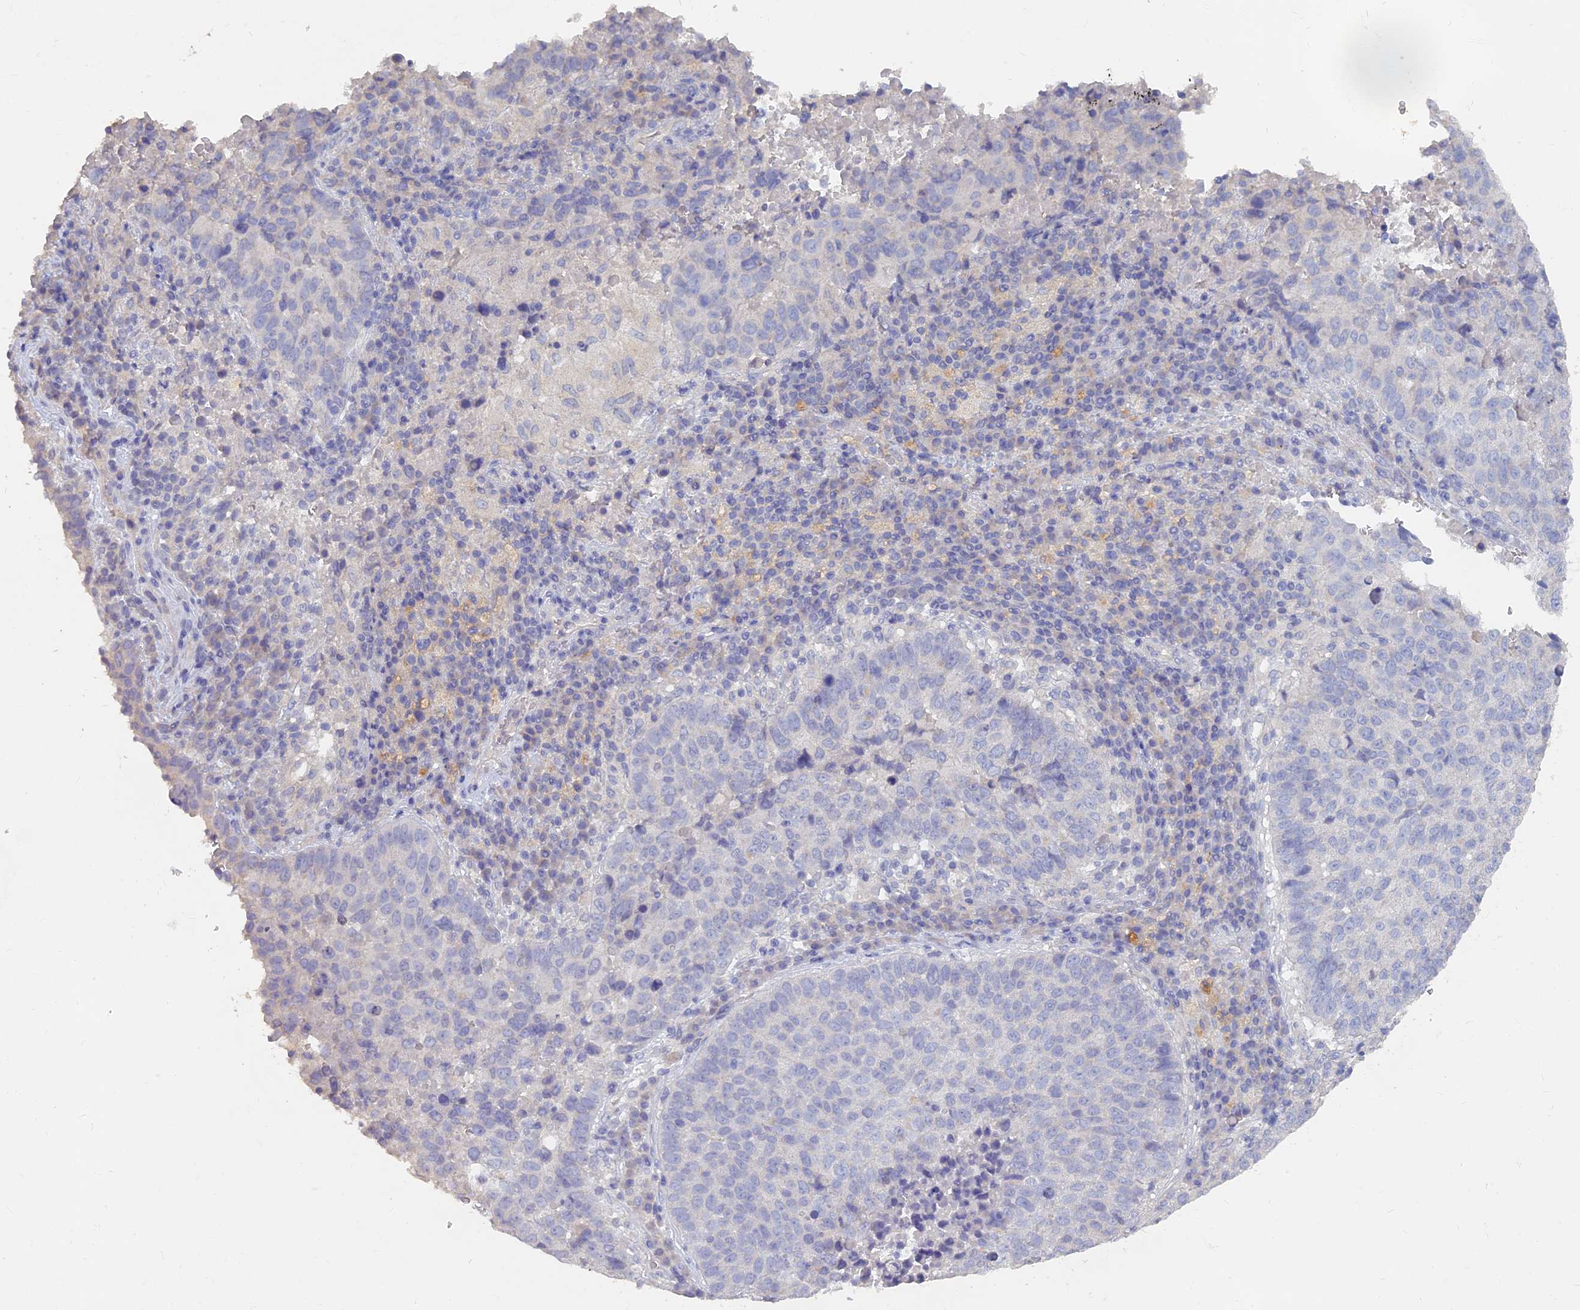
{"staining": {"intensity": "negative", "quantity": "none", "location": "none"}, "tissue": "lung cancer", "cell_type": "Tumor cells", "image_type": "cancer", "snomed": [{"axis": "morphology", "description": "Squamous cell carcinoma, NOS"}, {"axis": "topography", "description": "Lung"}], "caption": "This is an immunohistochemistry image of lung squamous cell carcinoma. There is no positivity in tumor cells.", "gene": "ARRDC1", "patient": {"sex": "male", "age": 73}}